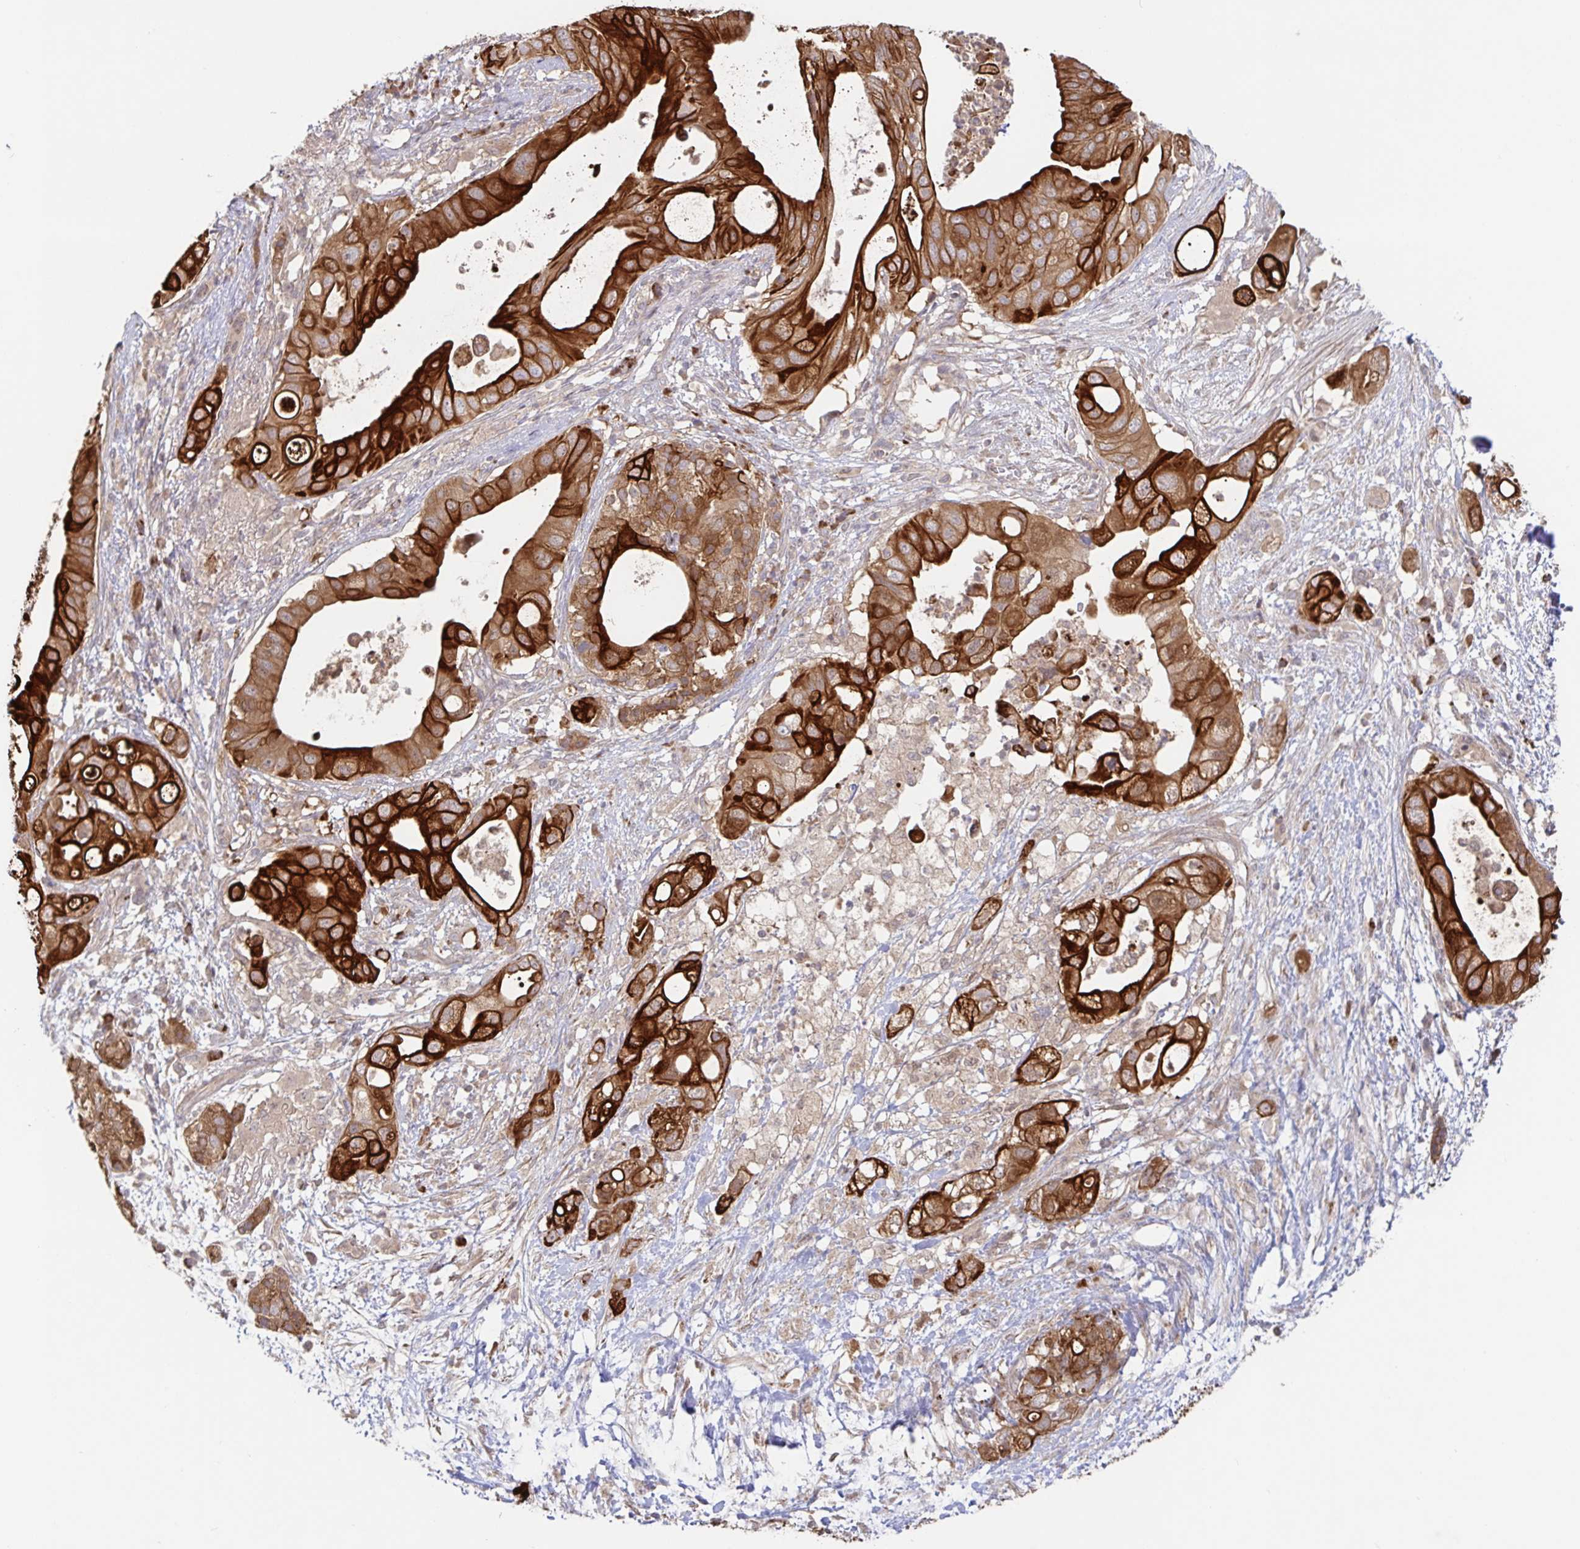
{"staining": {"intensity": "strong", "quantity": ">75%", "location": "cytoplasmic/membranous"}, "tissue": "pancreatic cancer", "cell_type": "Tumor cells", "image_type": "cancer", "snomed": [{"axis": "morphology", "description": "Adenocarcinoma, NOS"}, {"axis": "topography", "description": "Pancreas"}], "caption": "This photomicrograph demonstrates immunohistochemistry staining of human pancreatic cancer (adenocarcinoma), with high strong cytoplasmic/membranous staining in about >75% of tumor cells.", "gene": "AACS", "patient": {"sex": "female", "age": 72}}